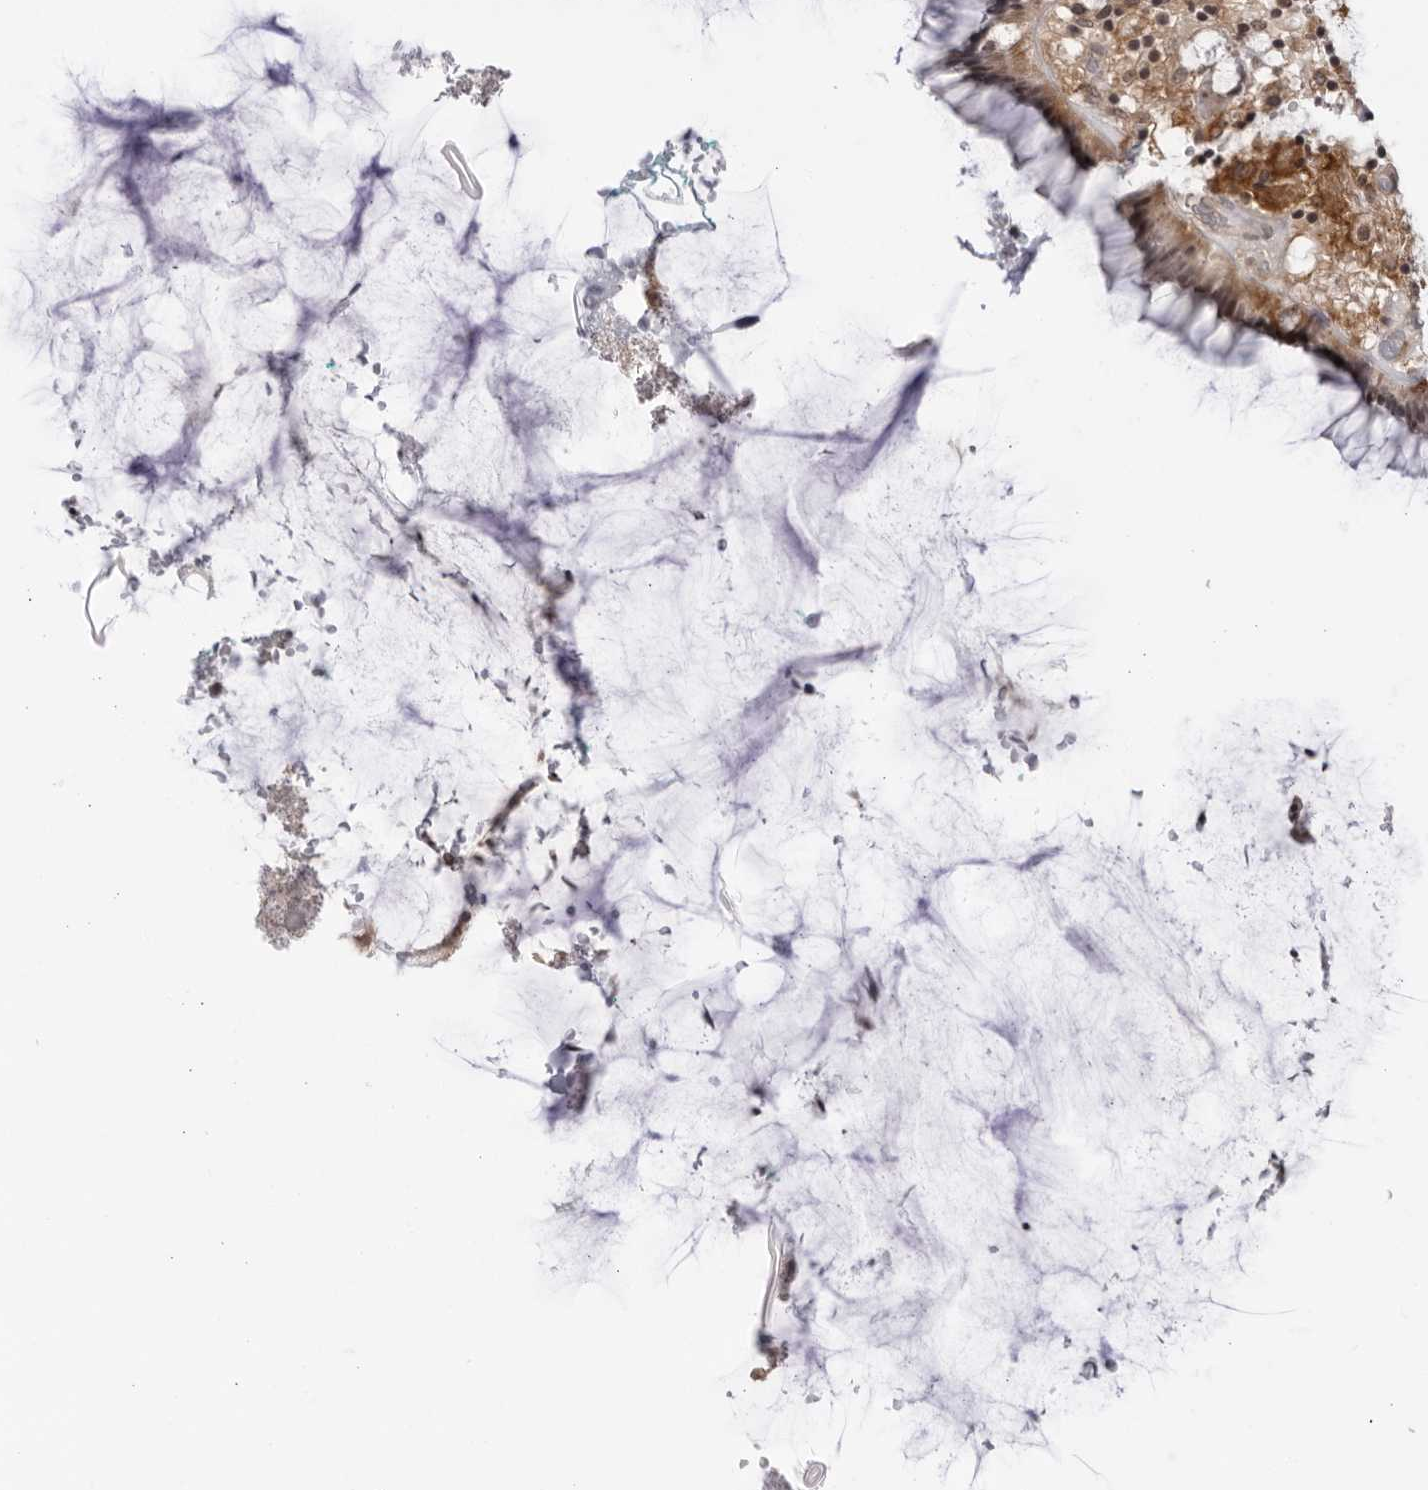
{"staining": {"intensity": "negative", "quantity": "none", "location": "none"}, "tissue": "rectum", "cell_type": "Glandular cells", "image_type": "normal", "snomed": [{"axis": "morphology", "description": "Normal tissue, NOS"}, {"axis": "topography", "description": "Rectum"}], "caption": "The image shows no significant positivity in glandular cells of rectum. Nuclei are stained in blue.", "gene": "DTL", "patient": {"sex": "male", "age": 51}}